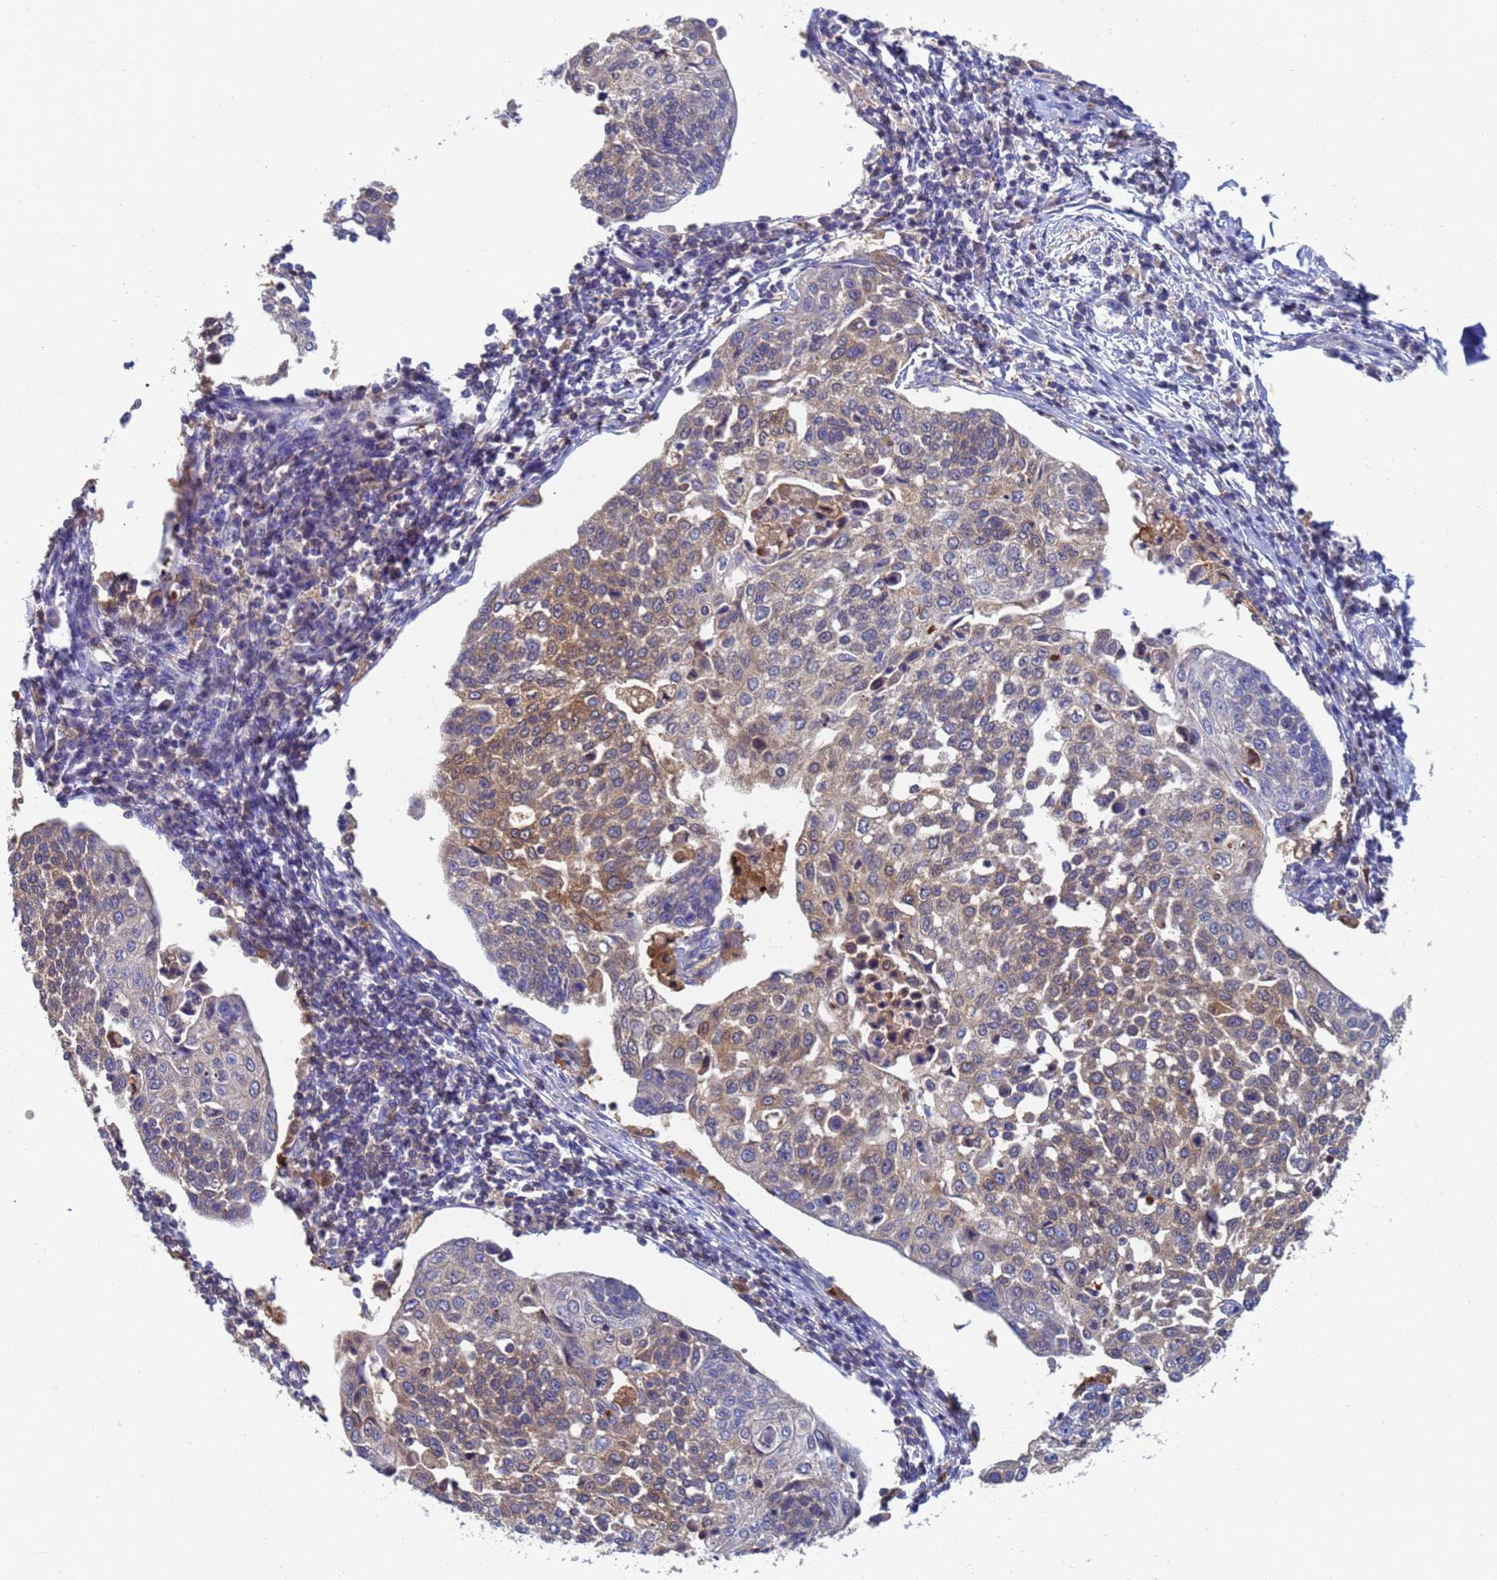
{"staining": {"intensity": "moderate", "quantity": "25%-75%", "location": "cytoplasmic/membranous"}, "tissue": "cervical cancer", "cell_type": "Tumor cells", "image_type": "cancer", "snomed": [{"axis": "morphology", "description": "Squamous cell carcinoma, NOS"}, {"axis": "topography", "description": "Cervix"}], "caption": "Immunohistochemistry staining of cervical cancer (squamous cell carcinoma), which shows medium levels of moderate cytoplasmic/membranous staining in about 25%-75% of tumor cells indicating moderate cytoplasmic/membranous protein expression. The staining was performed using DAB (brown) for protein detection and nuclei were counterstained in hematoxylin (blue).", "gene": "GCHFR", "patient": {"sex": "female", "age": 34}}